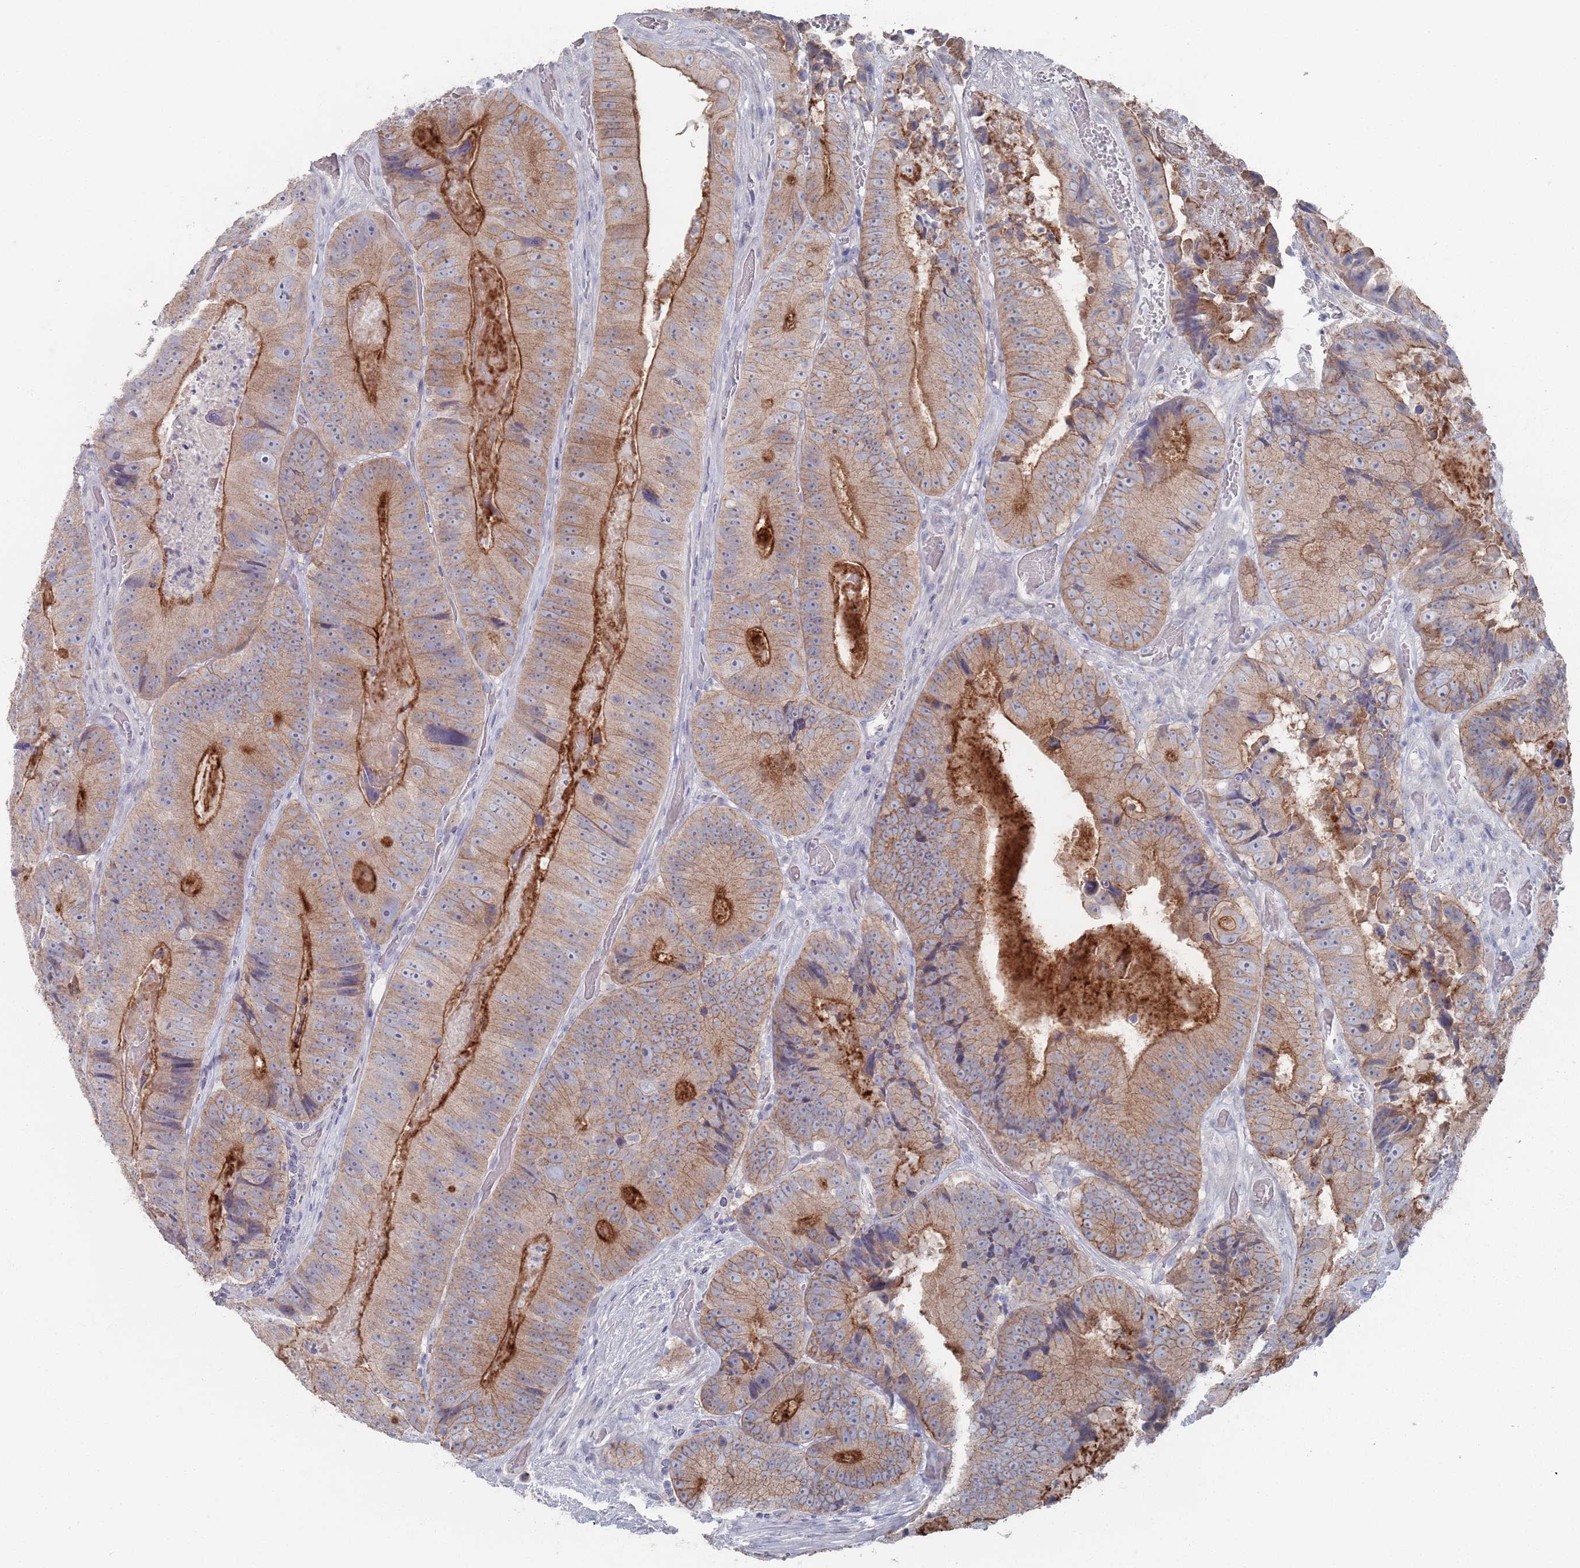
{"staining": {"intensity": "strong", "quantity": "25%-75%", "location": "cytoplasmic/membranous"}, "tissue": "colorectal cancer", "cell_type": "Tumor cells", "image_type": "cancer", "snomed": [{"axis": "morphology", "description": "Adenocarcinoma, NOS"}, {"axis": "topography", "description": "Colon"}], "caption": "Protein analysis of colorectal cancer (adenocarcinoma) tissue displays strong cytoplasmic/membranous expression in about 25%-75% of tumor cells. The protein of interest is shown in brown color, while the nuclei are stained blue.", "gene": "PROM2", "patient": {"sex": "female", "age": 86}}